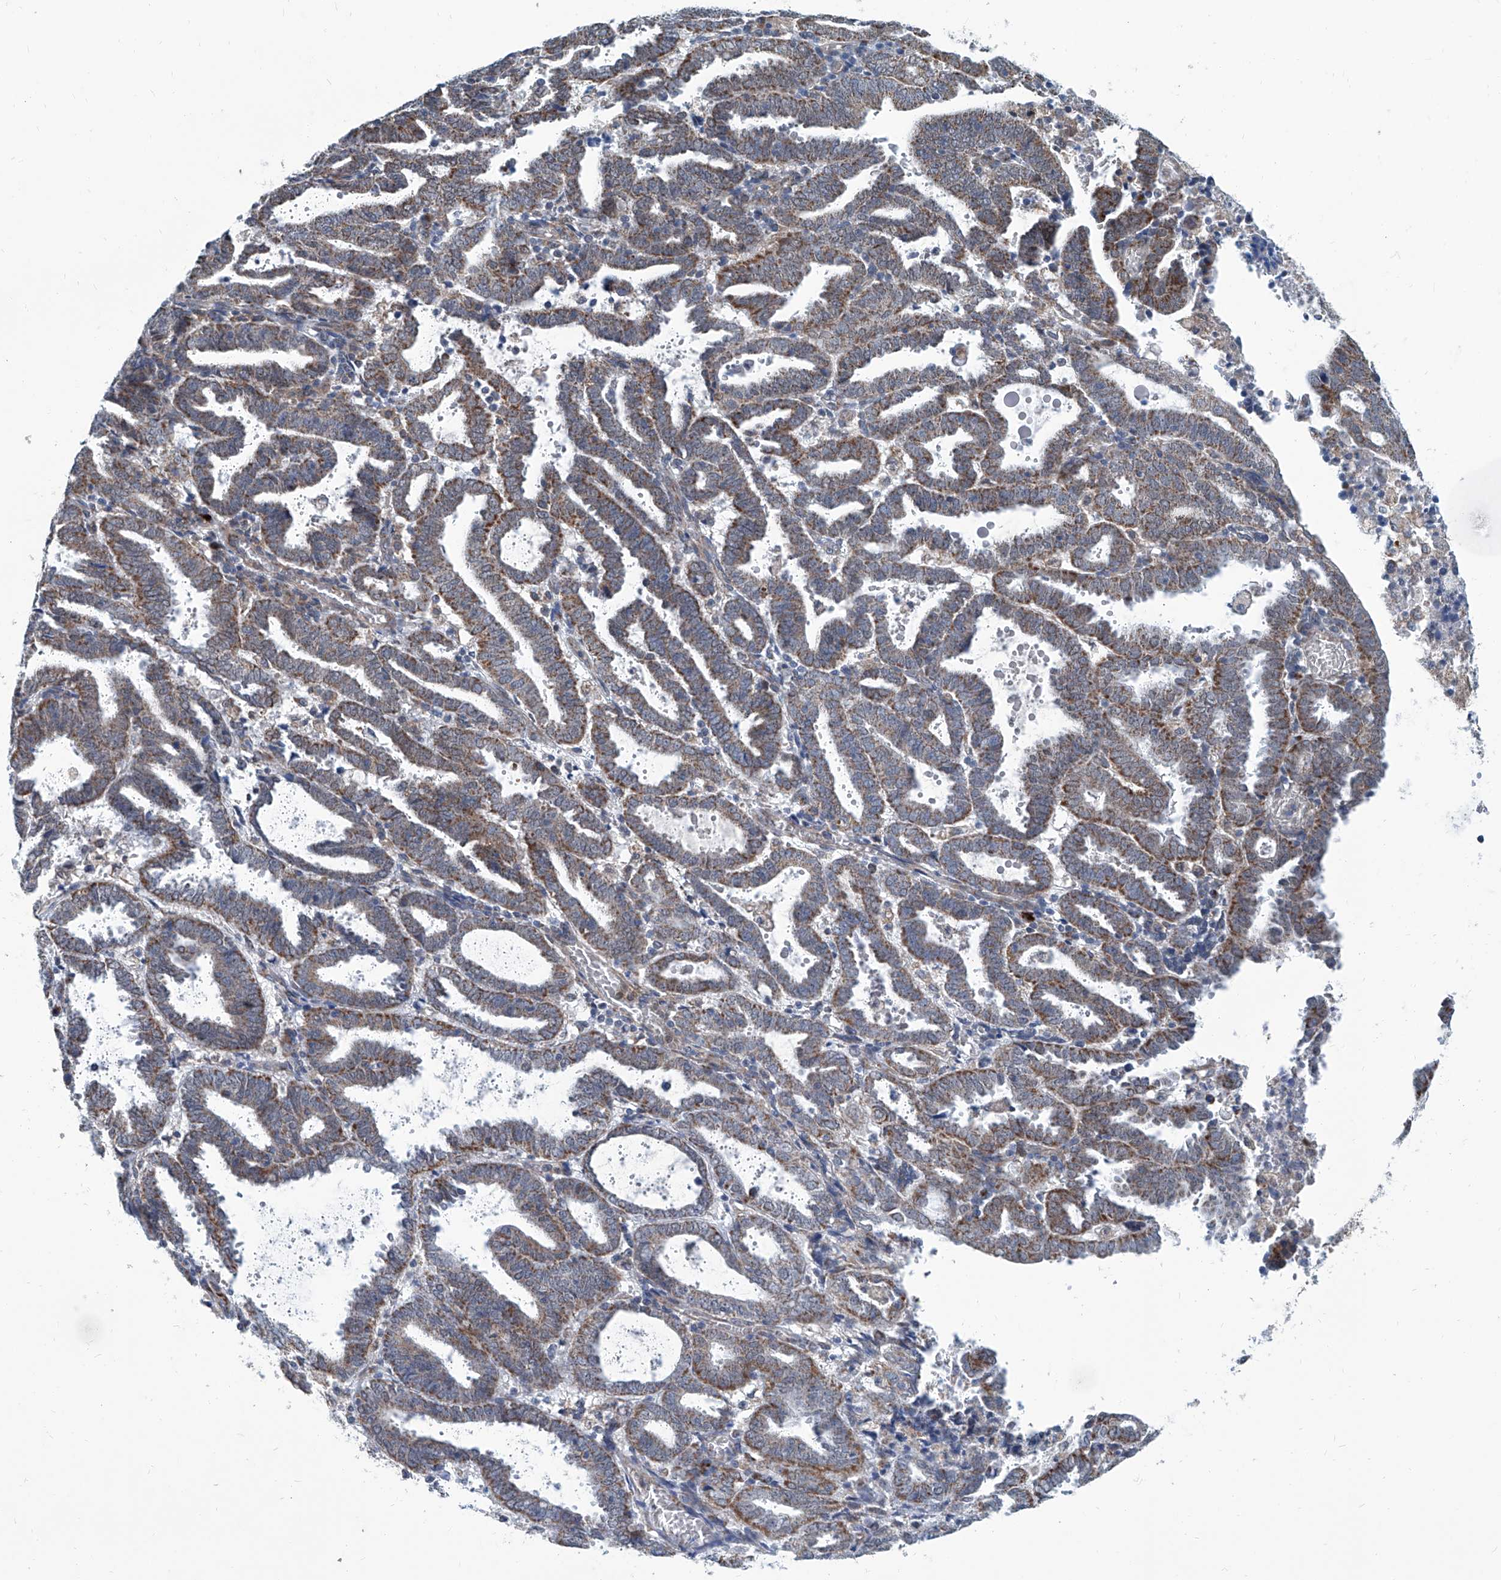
{"staining": {"intensity": "moderate", "quantity": ">75%", "location": "cytoplasmic/membranous"}, "tissue": "endometrial cancer", "cell_type": "Tumor cells", "image_type": "cancer", "snomed": [{"axis": "morphology", "description": "Adenocarcinoma, NOS"}, {"axis": "topography", "description": "Uterus"}], "caption": "A high-resolution micrograph shows IHC staining of adenocarcinoma (endometrial), which shows moderate cytoplasmic/membranous positivity in approximately >75% of tumor cells.", "gene": "USP48", "patient": {"sex": "female", "age": 83}}